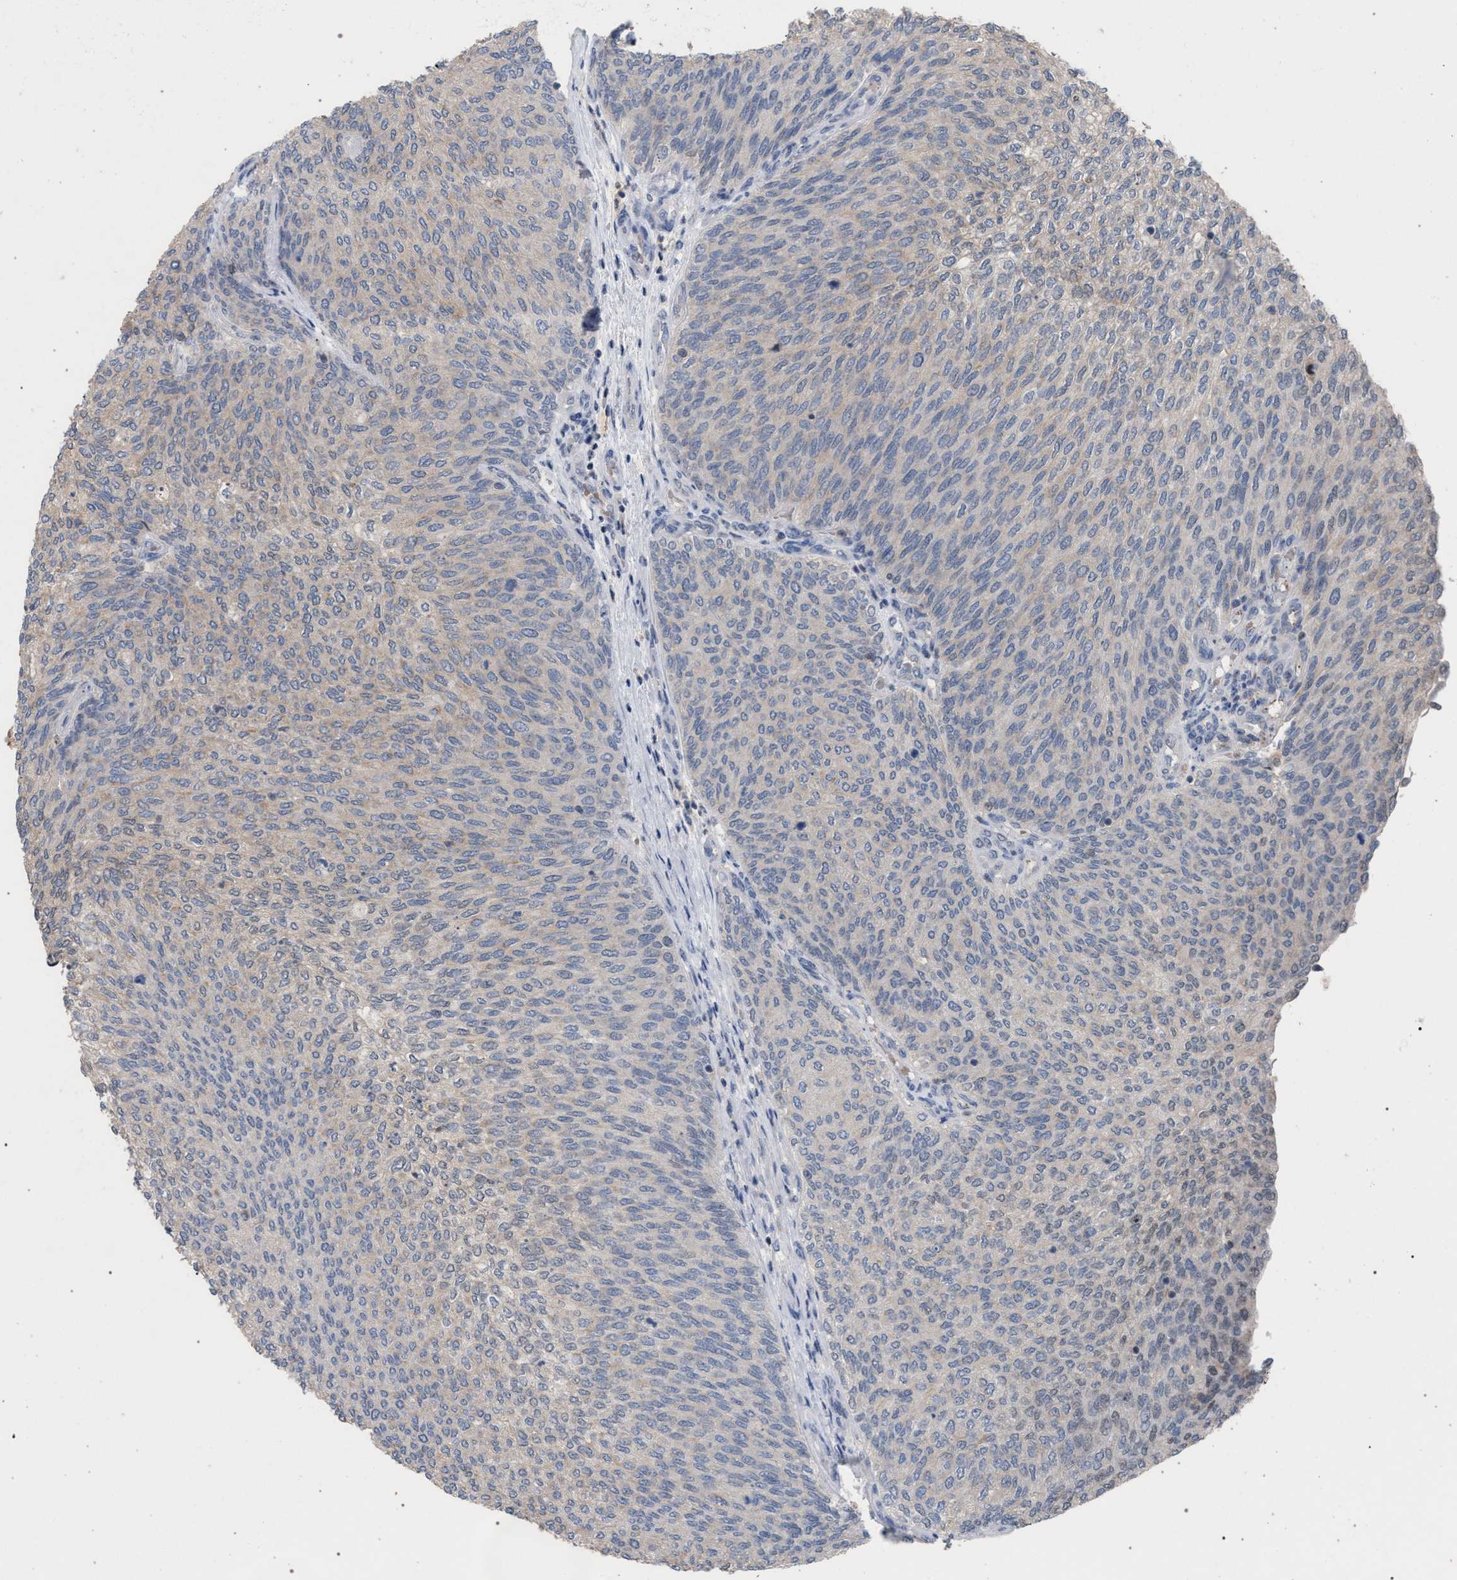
{"staining": {"intensity": "weak", "quantity": "25%-75%", "location": "cytoplasmic/membranous"}, "tissue": "urothelial cancer", "cell_type": "Tumor cells", "image_type": "cancer", "snomed": [{"axis": "morphology", "description": "Urothelial carcinoma, Low grade"}, {"axis": "topography", "description": "Urinary bladder"}], "caption": "IHC of urothelial carcinoma (low-grade) demonstrates low levels of weak cytoplasmic/membranous staining in about 25%-75% of tumor cells.", "gene": "TECPR1", "patient": {"sex": "female", "age": 79}}